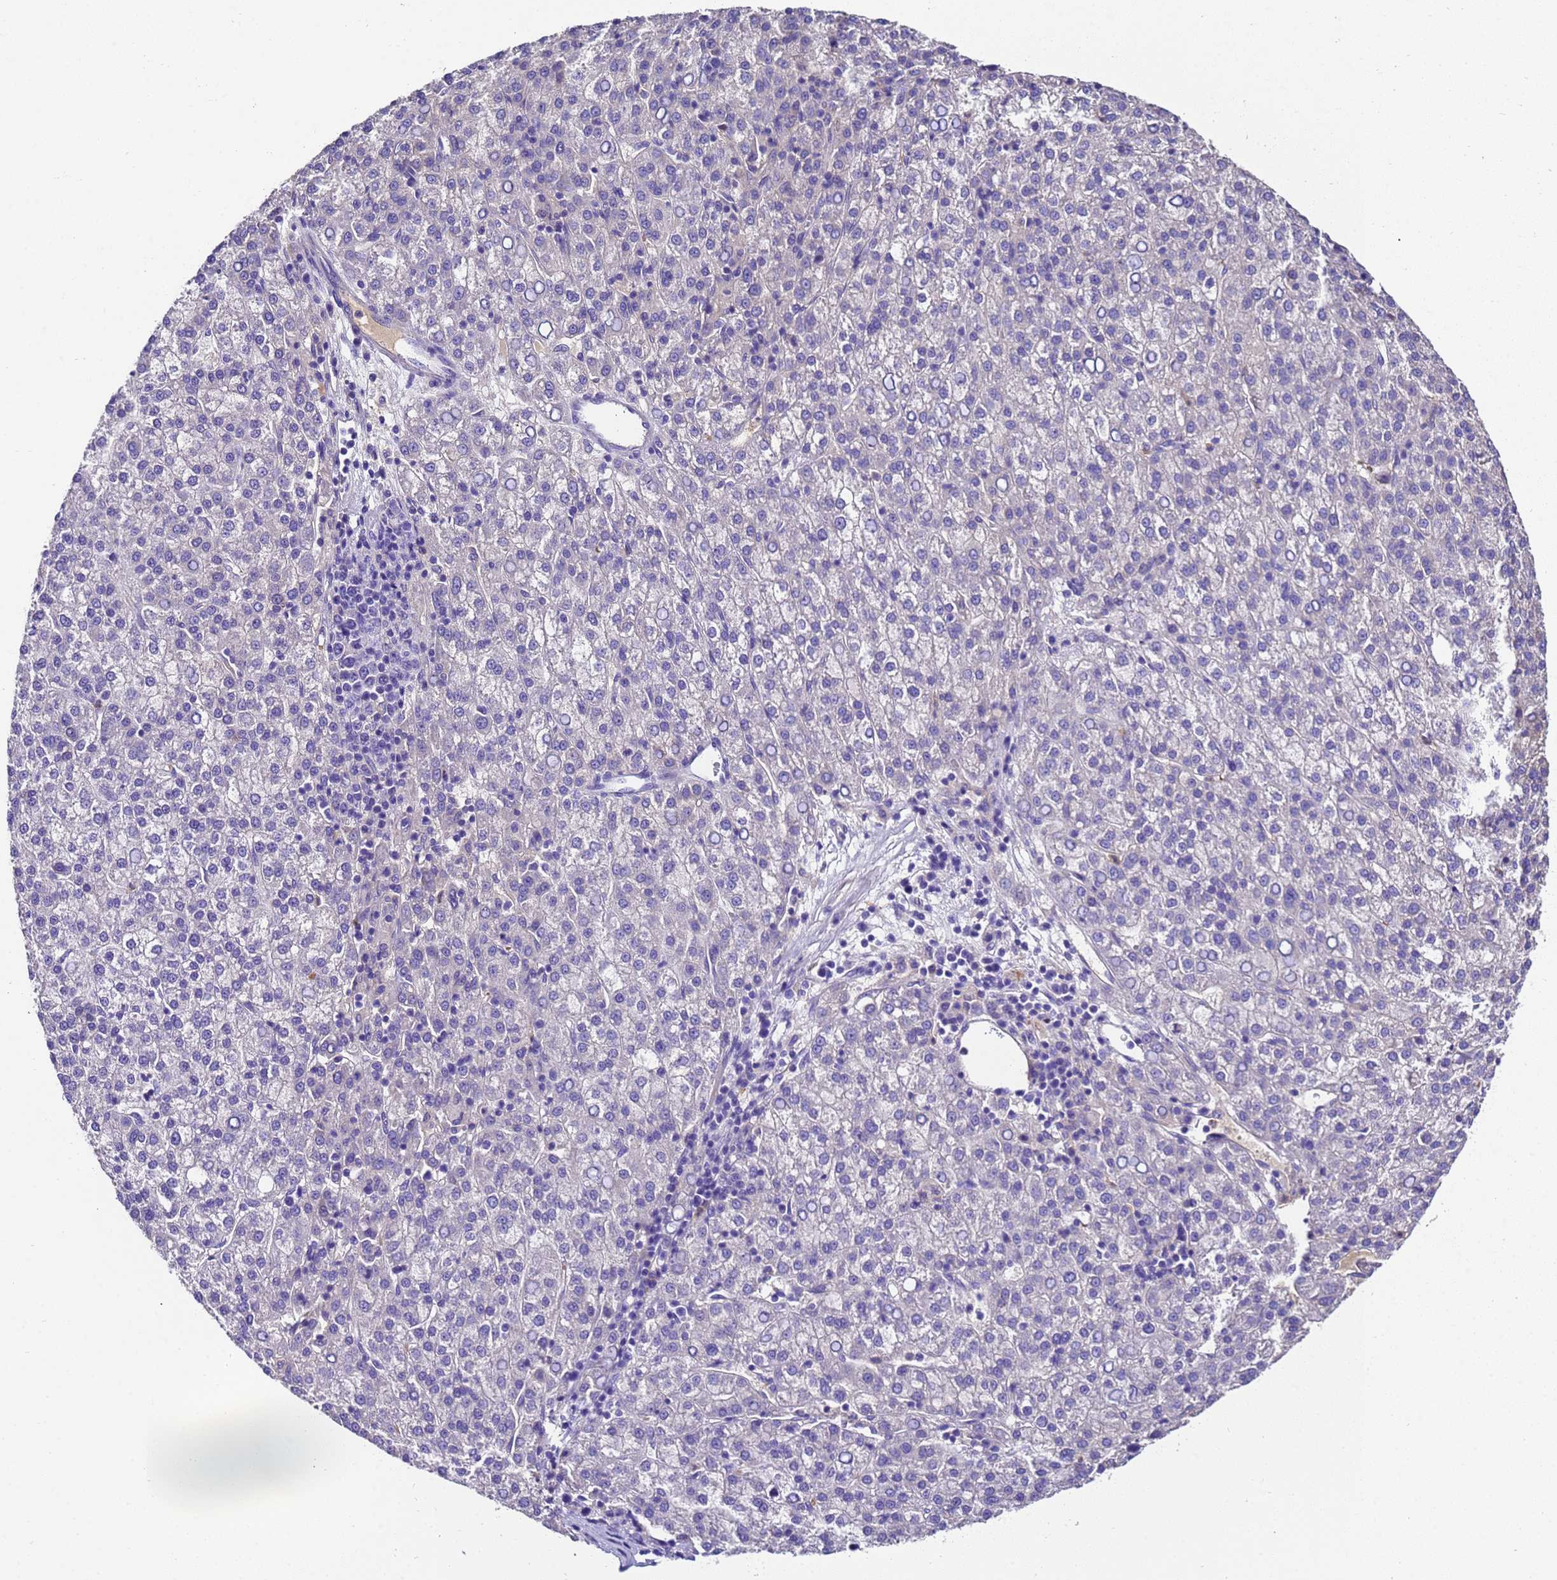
{"staining": {"intensity": "negative", "quantity": "none", "location": "none"}, "tissue": "liver cancer", "cell_type": "Tumor cells", "image_type": "cancer", "snomed": [{"axis": "morphology", "description": "Carcinoma, Hepatocellular, NOS"}, {"axis": "topography", "description": "Liver"}], "caption": "Tumor cells are negative for protein expression in human hepatocellular carcinoma (liver).", "gene": "UGT2A1", "patient": {"sex": "female", "age": 58}}